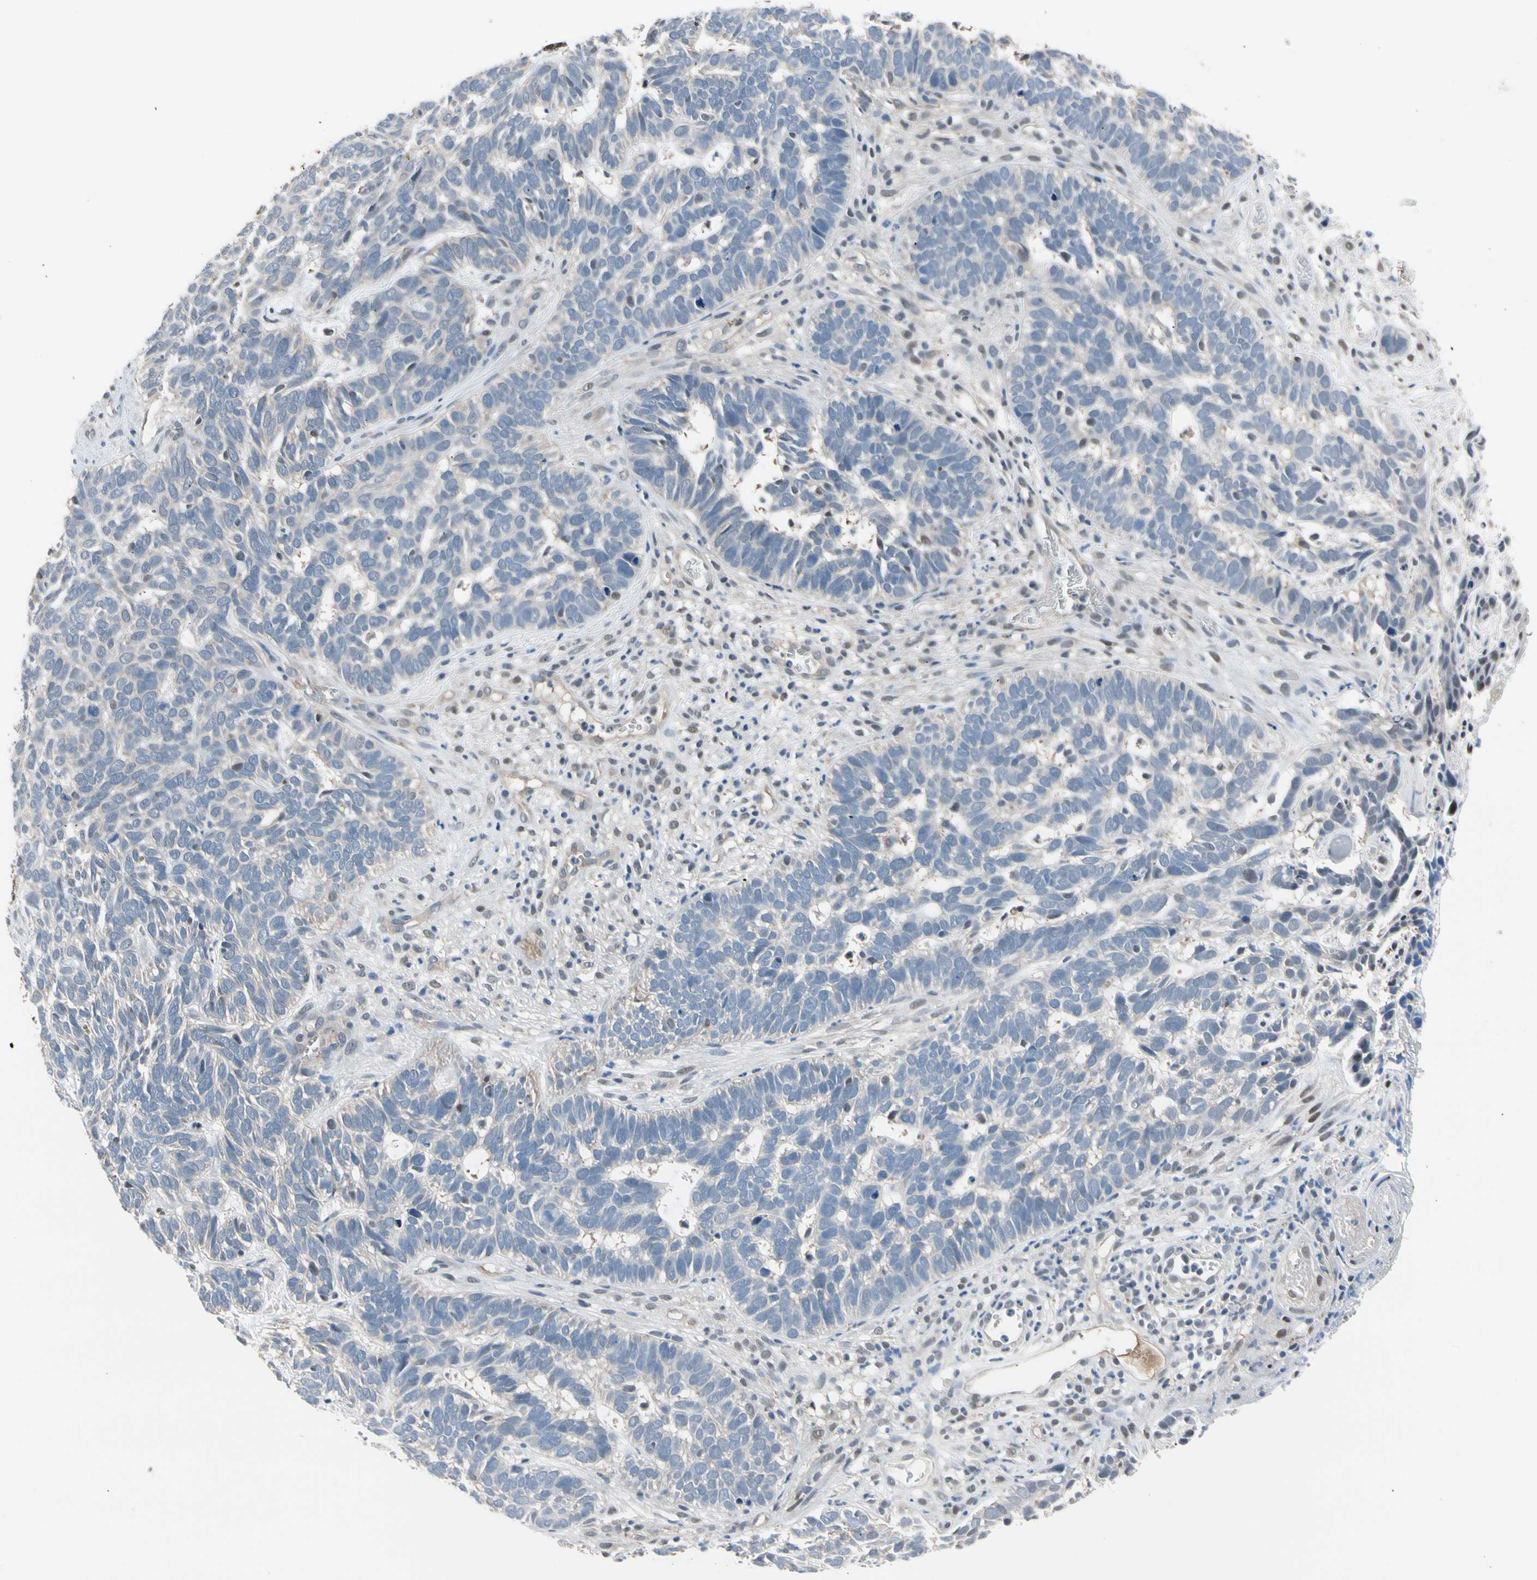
{"staining": {"intensity": "weak", "quantity": "25%-75%", "location": "cytoplasmic/membranous"}, "tissue": "skin cancer", "cell_type": "Tumor cells", "image_type": "cancer", "snomed": [{"axis": "morphology", "description": "Basal cell carcinoma"}, {"axis": "topography", "description": "Skin"}], "caption": "A micrograph of skin cancer stained for a protein exhibits weak cytoplasmic/membranous brown staining in tumor cells.", "gene": "PSMA2", "patient": {"sex": "male", "age": 87}}